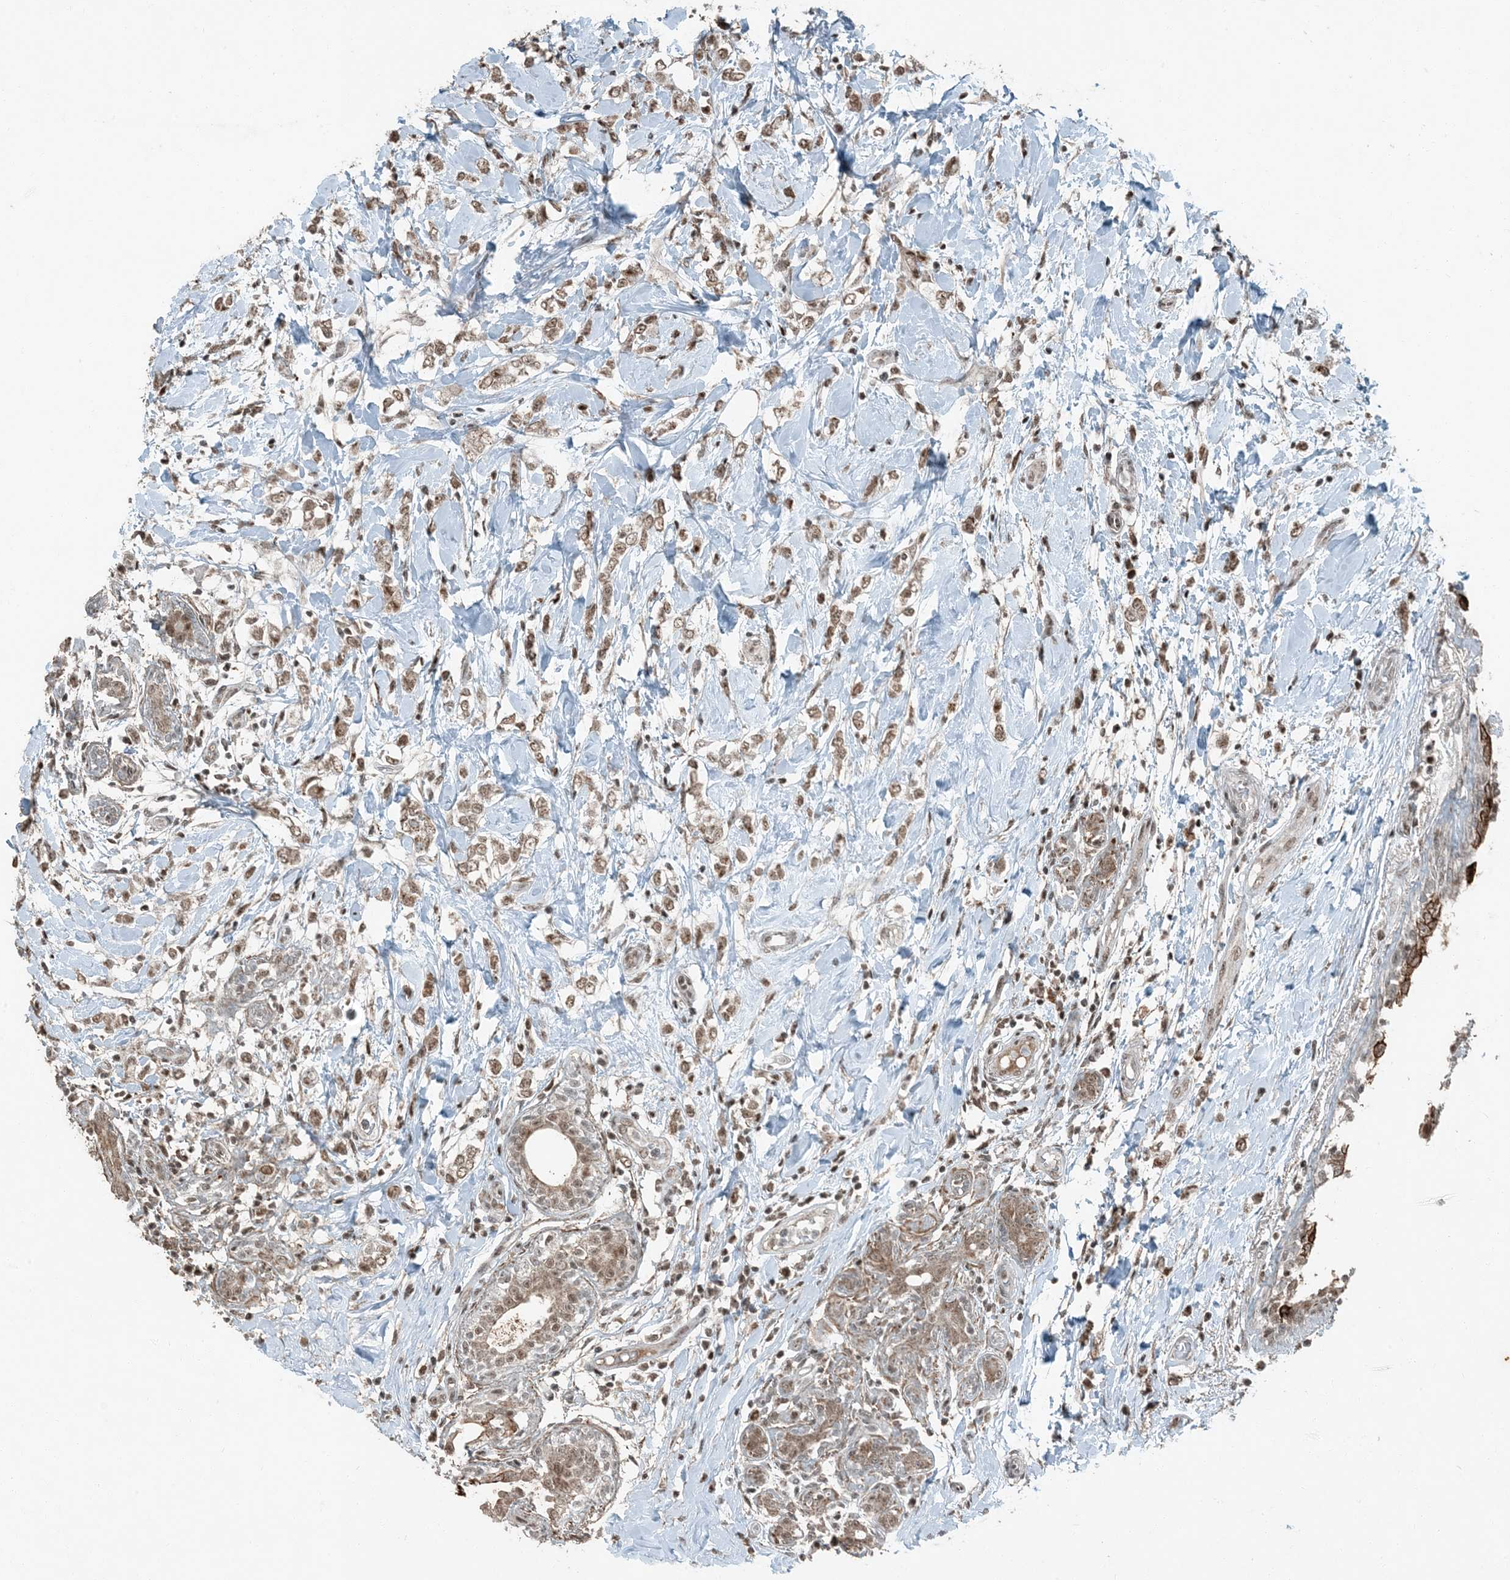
{"staining": {"intensity": "weak", "quantity": ">75%", "location": "nuclear"}, "tissue": "breast cancer", "cell_type": "Tumor cells", "image_type": "cancer", "snomed": [{"axis": "morphology", "description": "Normal tissue, NOS"}, {"axis": "morphology", "description": "Lobular carcinoma"}, {"axis": "topography", "description": "Breast"}], "caption": "This is an image of immunohistochemistry staining of breast cancer (lobular carcinoma), which shows weak expression in the nuclear of tumor cells.", "gene": "TADA2B", "patient": {"sex": "female", "age": 47}}